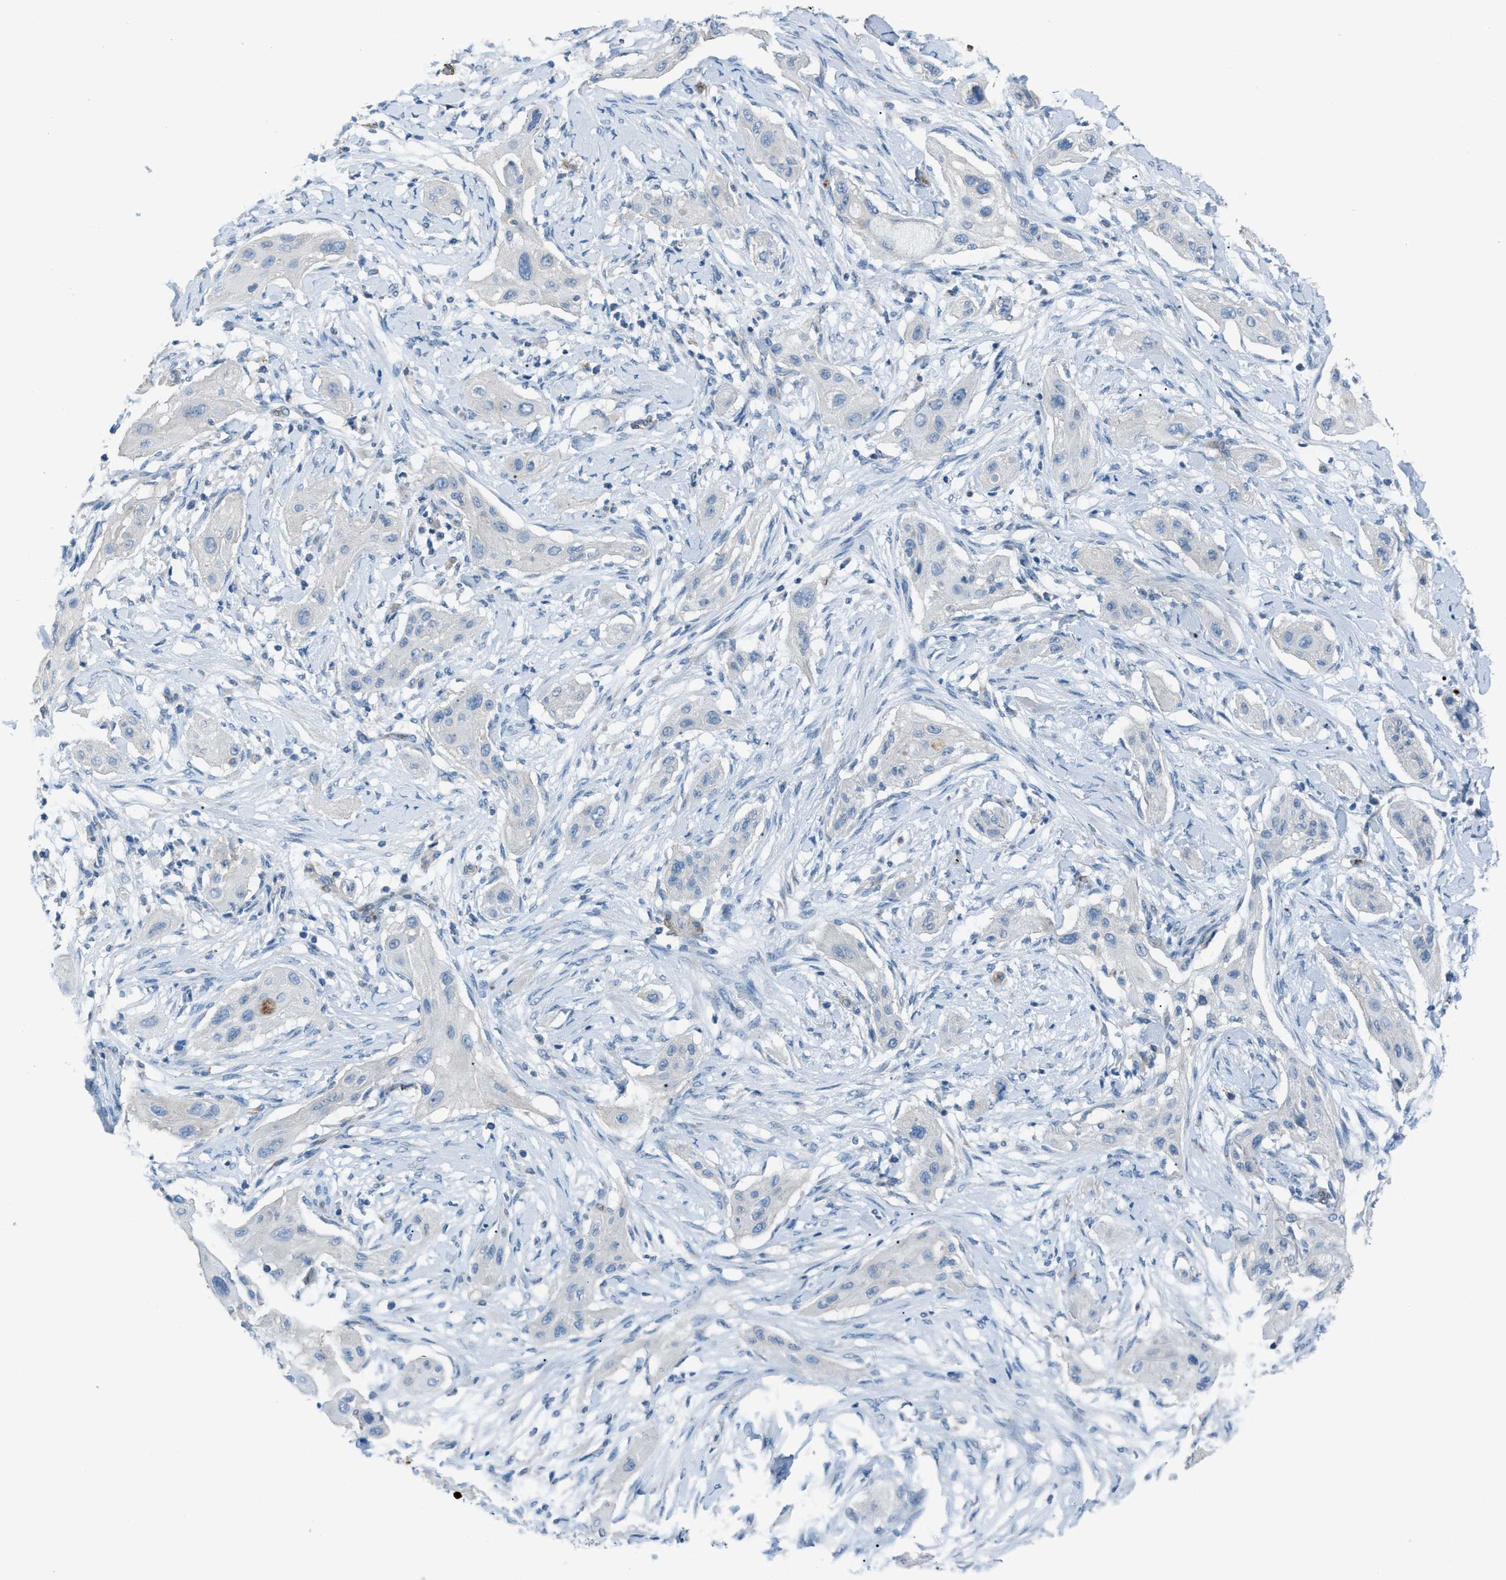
{"staining": {"intensity": "negative", "quantity": "none", "location": "none"}, "tissue": "lung cancer", "cell_type": "Tumor cells", "image_type": "cancer", "snomed": [{"axis": "morphology", "description": "Squamous cell carcinoma, NOS"}, {"axis": "topography", "description": "Lung"}], "caption": "DAB (3,3'-diaminobenzidine) immunohistochemical staining of human lung cancer displays no significant staining in tumor cells.", "gene": "SLC22A15", "patient": {"sex": "female", "age": 47}}